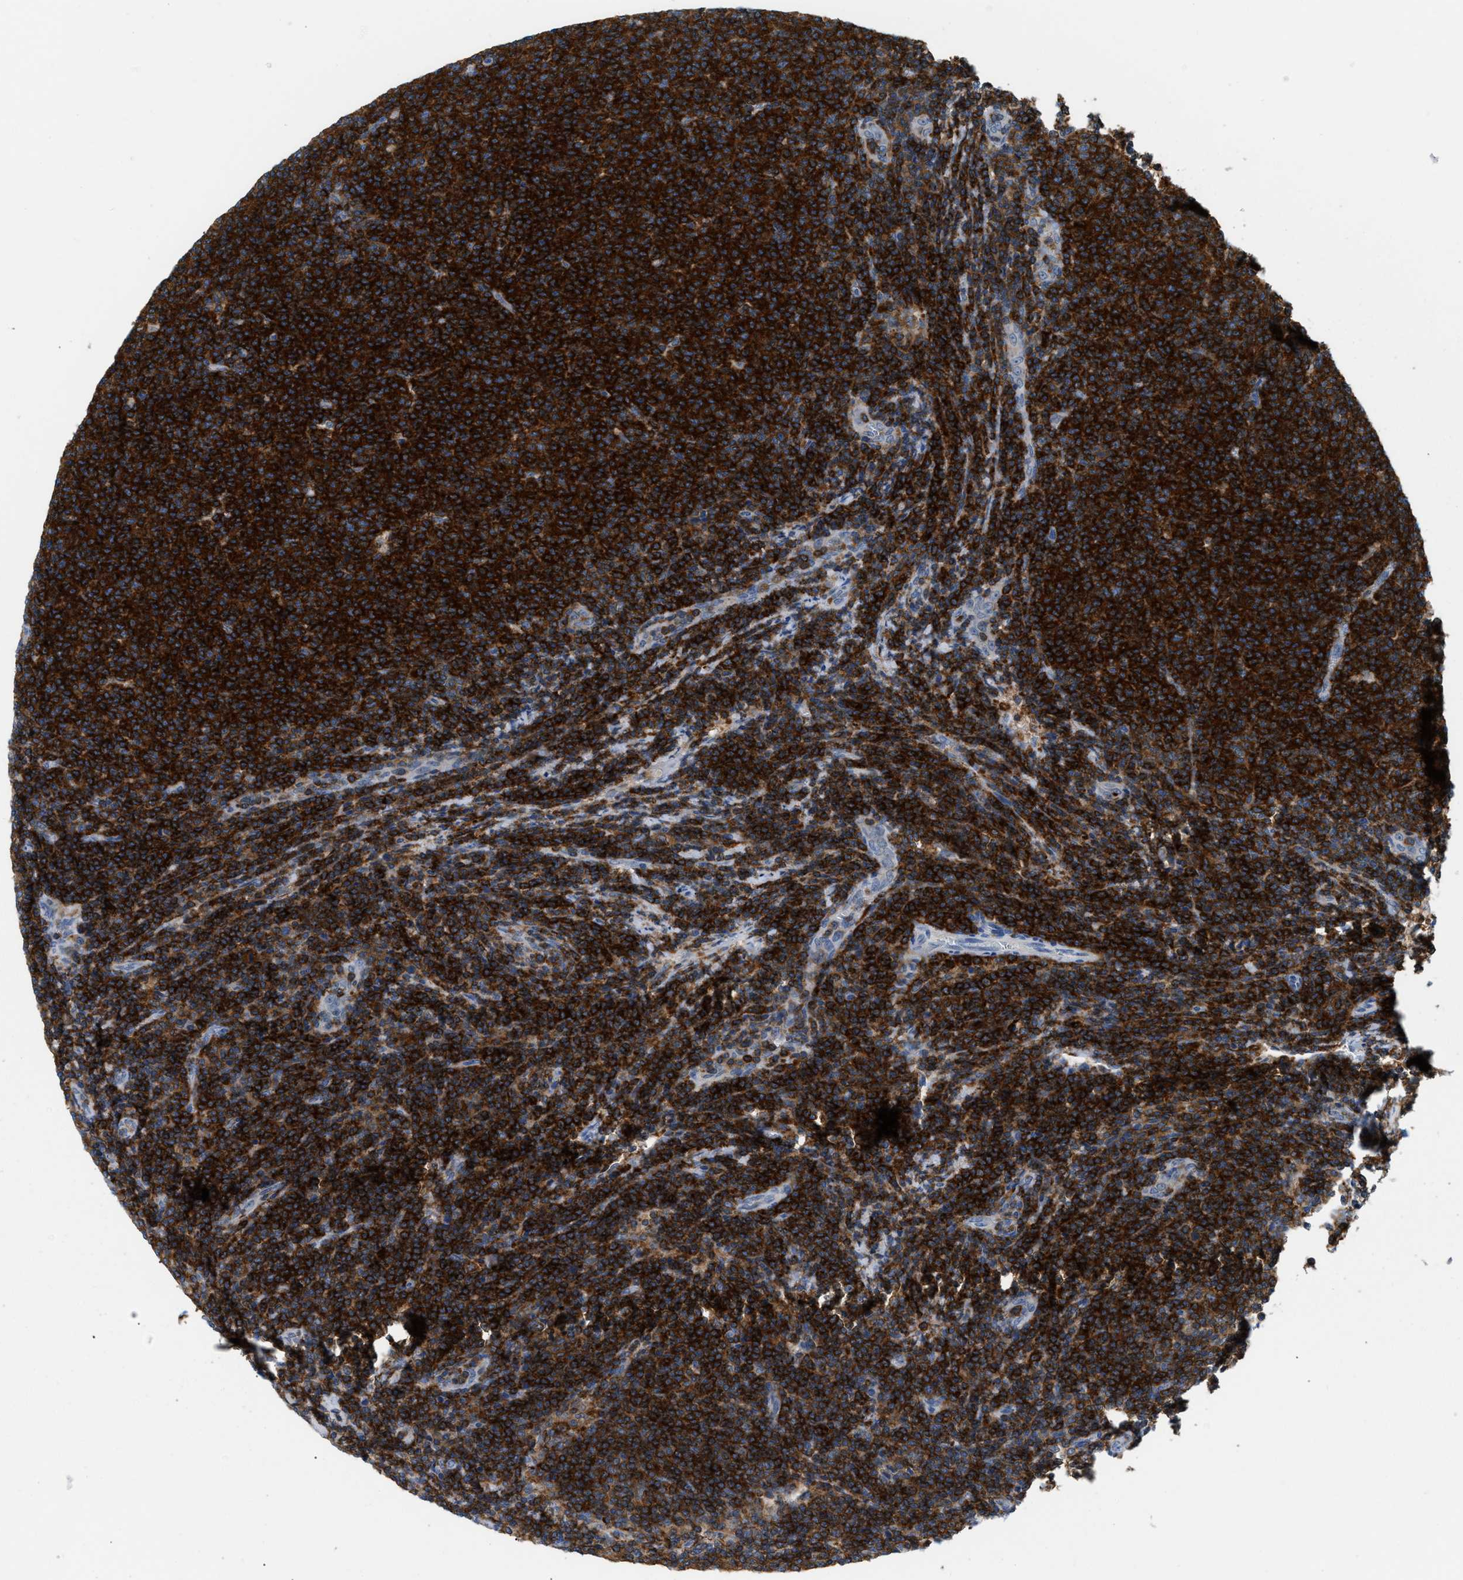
{"staining": {"intensity": "strong", "quantity": ">75%", "location": "cytoplasmic/membranous"}, "tissue": "lymphoma", "cell_type": "Tumor cells", "image_type": "cancer", "snomed": [{"axis": "morphology", "description": "Malignant lymphoma, non-Hodgkin's type, Low grade"}, {"axis": "topography", "description": "Lymph node"}], "caption": "Protein staining of lymphoma tissue displays strong cytoplasmic/membranous expression in about >75% of tumor cells.", "gene": "INPP5D", "patient": {"sex": "male", "age": 66}}